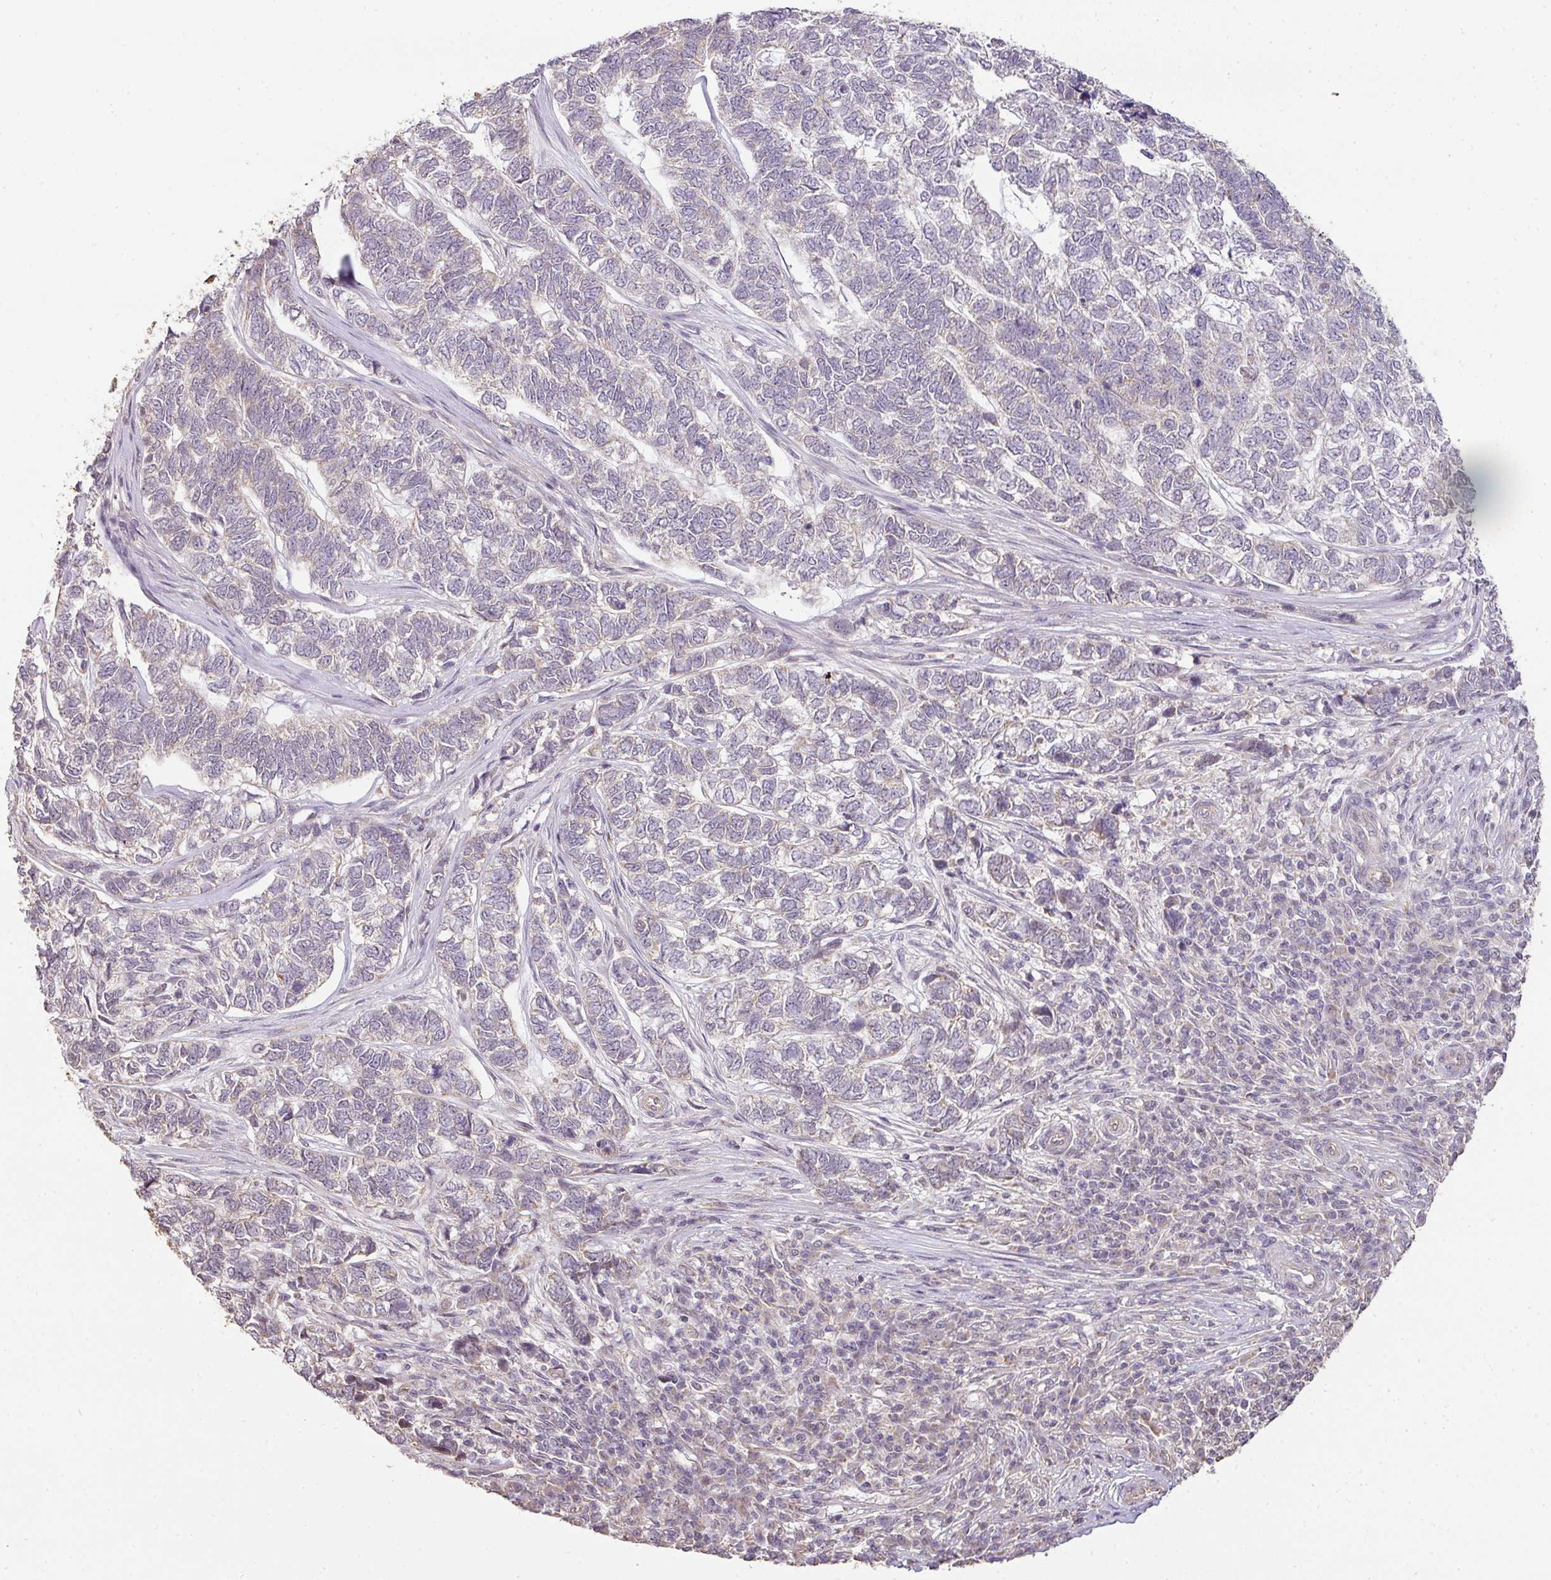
{"staining": {"intensity": "negative", "quantity": "none", "location": "none"}, "tissue": "skin cancer", "cell_type": "Tumor cells", "image_type": "cancer", "snomed": [{"axis": "morphology", "description": "Basal cell carcinoma"}, {"axis": "topography", "description": "Skin"}], "caption": "Immunohistochemical staining of skin cancer (basal cell carcinoma) displays no significant staining in tumor cells.", "gene": "MYOM2", "patient": {"sex": "female", "age": 65}}